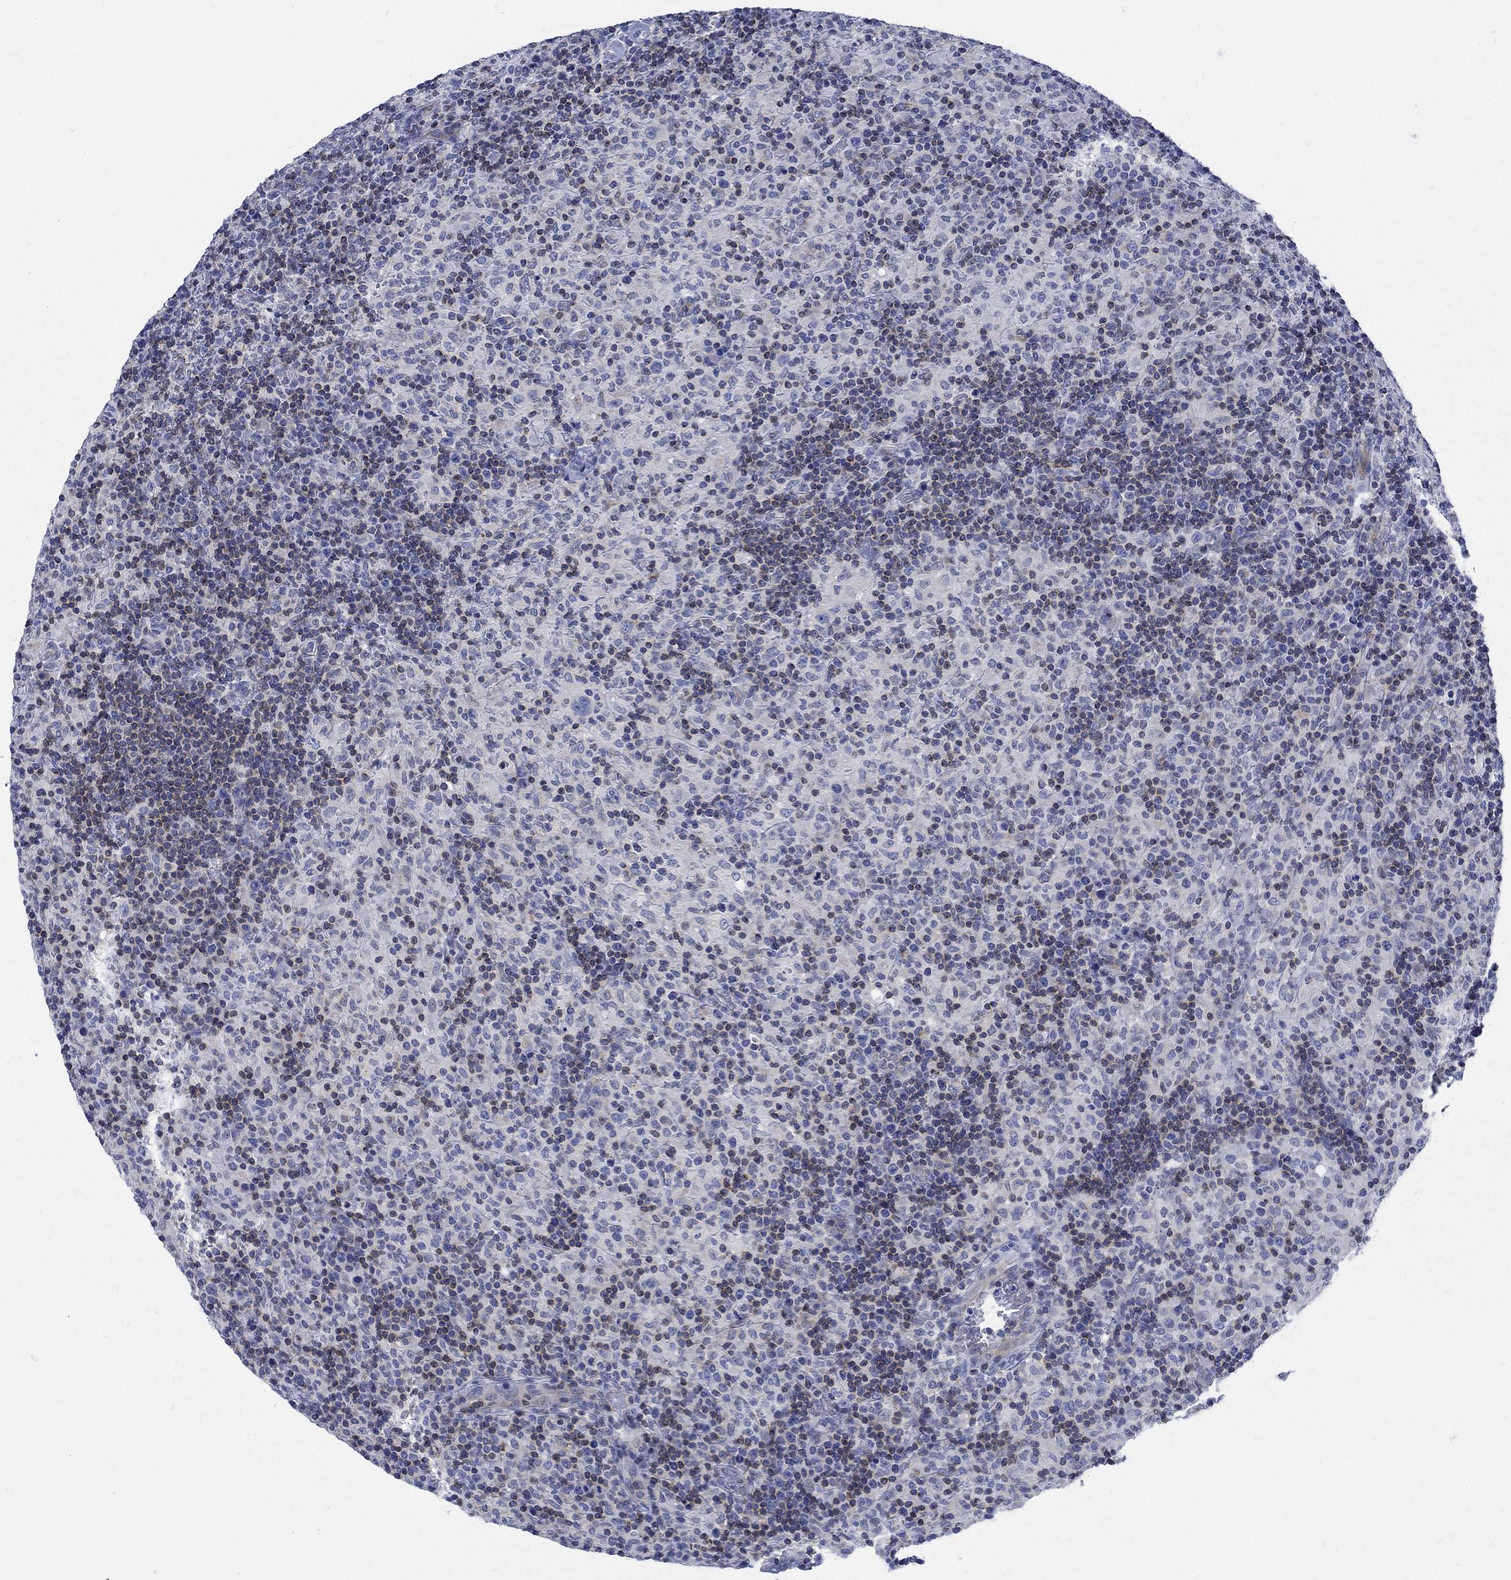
{"staining": {"intensity": "negative", "quantity": "none", "location": "none"}, "tissue": "lymphoma", "cell_type": "Tumor cells", "image_type": "cancer", "snomed": [{"axis": "morphology", "description": "Hodgkin's disease, NOS"}, {"axis": "topography", "description": "Lymph node"}], "caption": "Human lymphoma stained for a protein using immunohistochemistry shows no expression in tumor cells.", "gene": "PHF21B", "patient": {"sex": "male", "age": 70}}